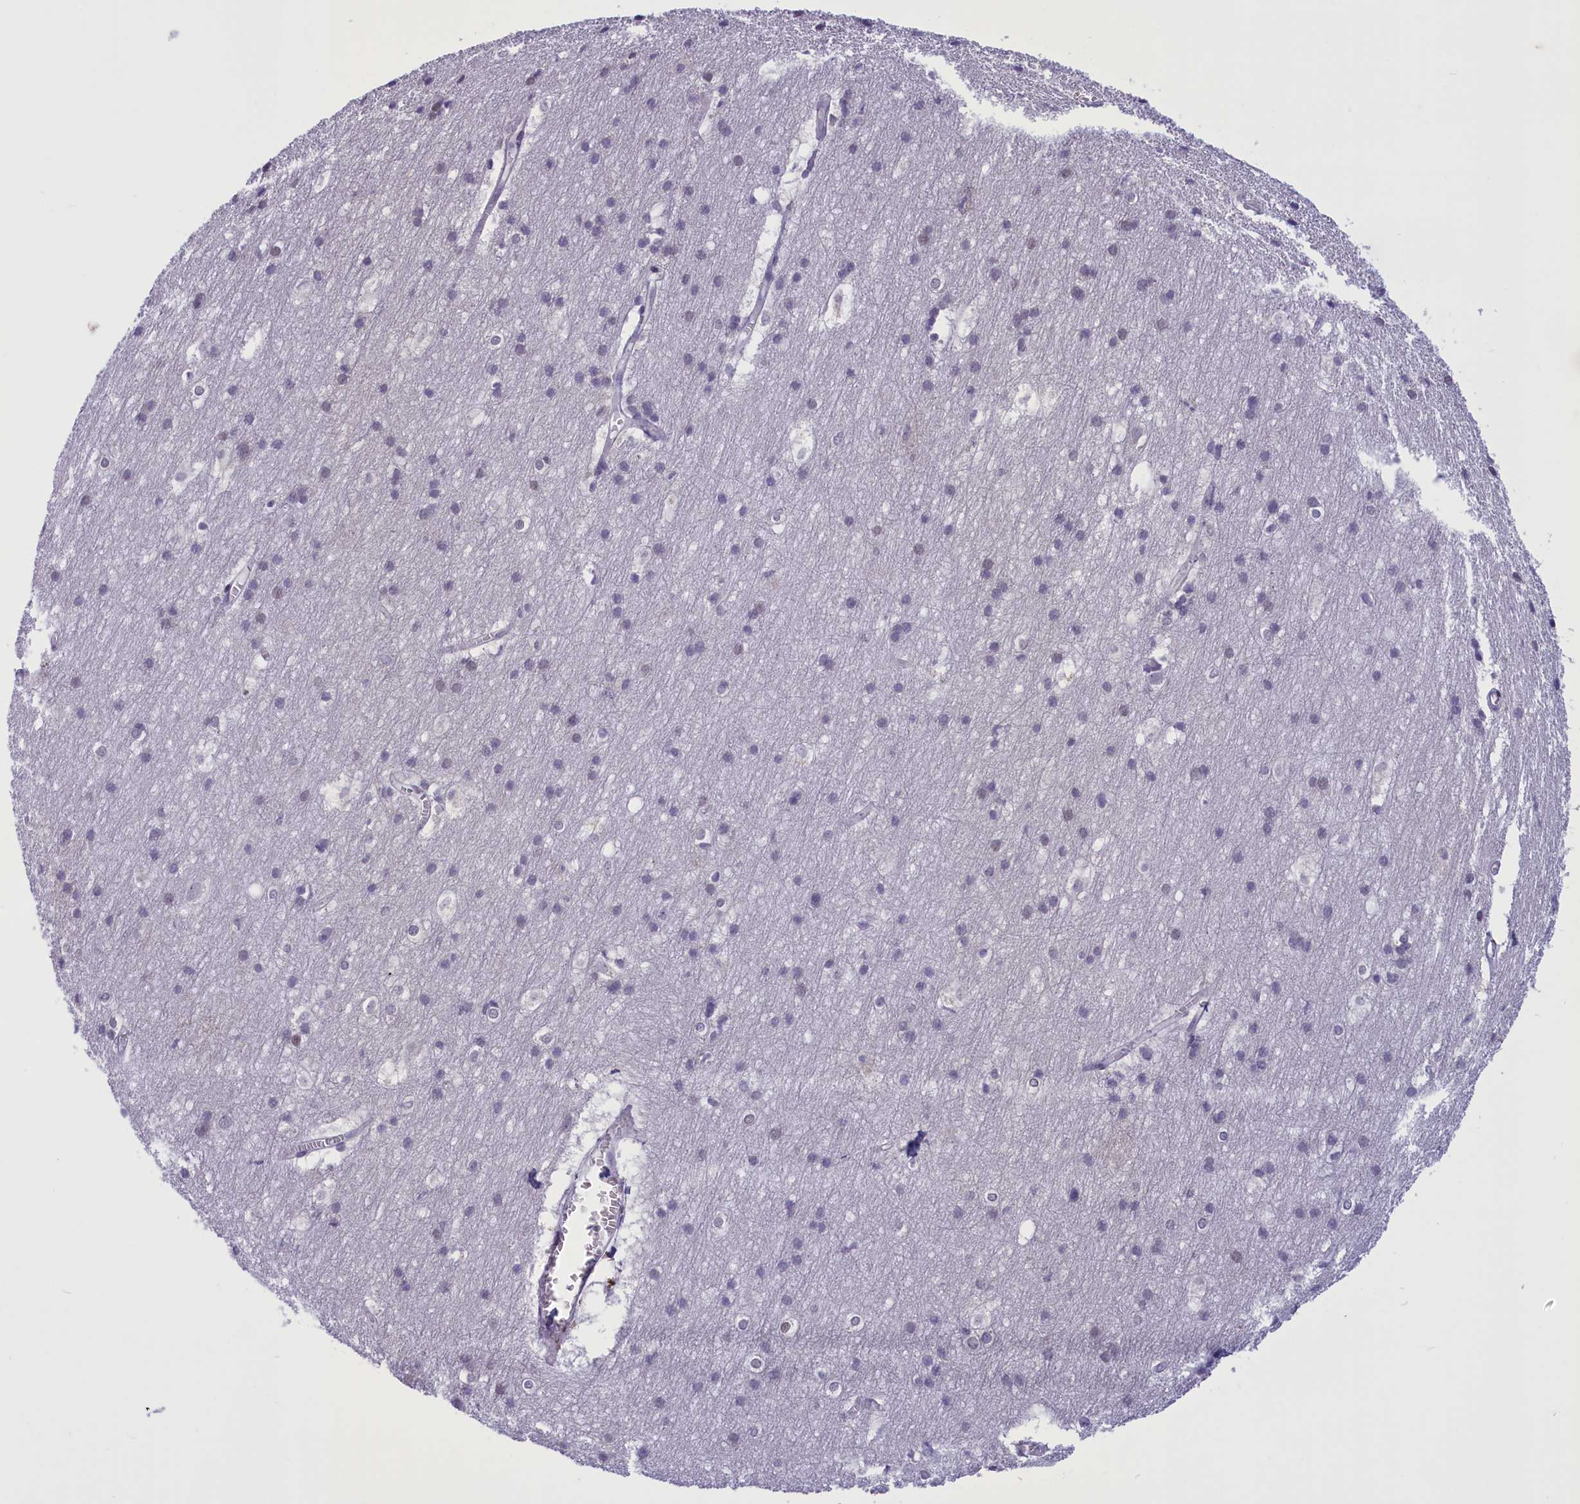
{"staining": {"intensity": "negative", "quantity": "none", "location": "none"}, "tissue": "cerebral cortex", "cell_type": "Endothelial cells", "image_type": "normal", "snomed": [{"axis": "morphology", "description": "Normal tissue, NOS"}, {"axis": "topography", "description": "Cerebral cortex"}], "caption": "Cerebral cortex stained for a protein using immunohistochemistry (IHC) shows no staining endothelial cells.", "gene": "ELOA2", "patient": {"sex": "male", "age": 54}}